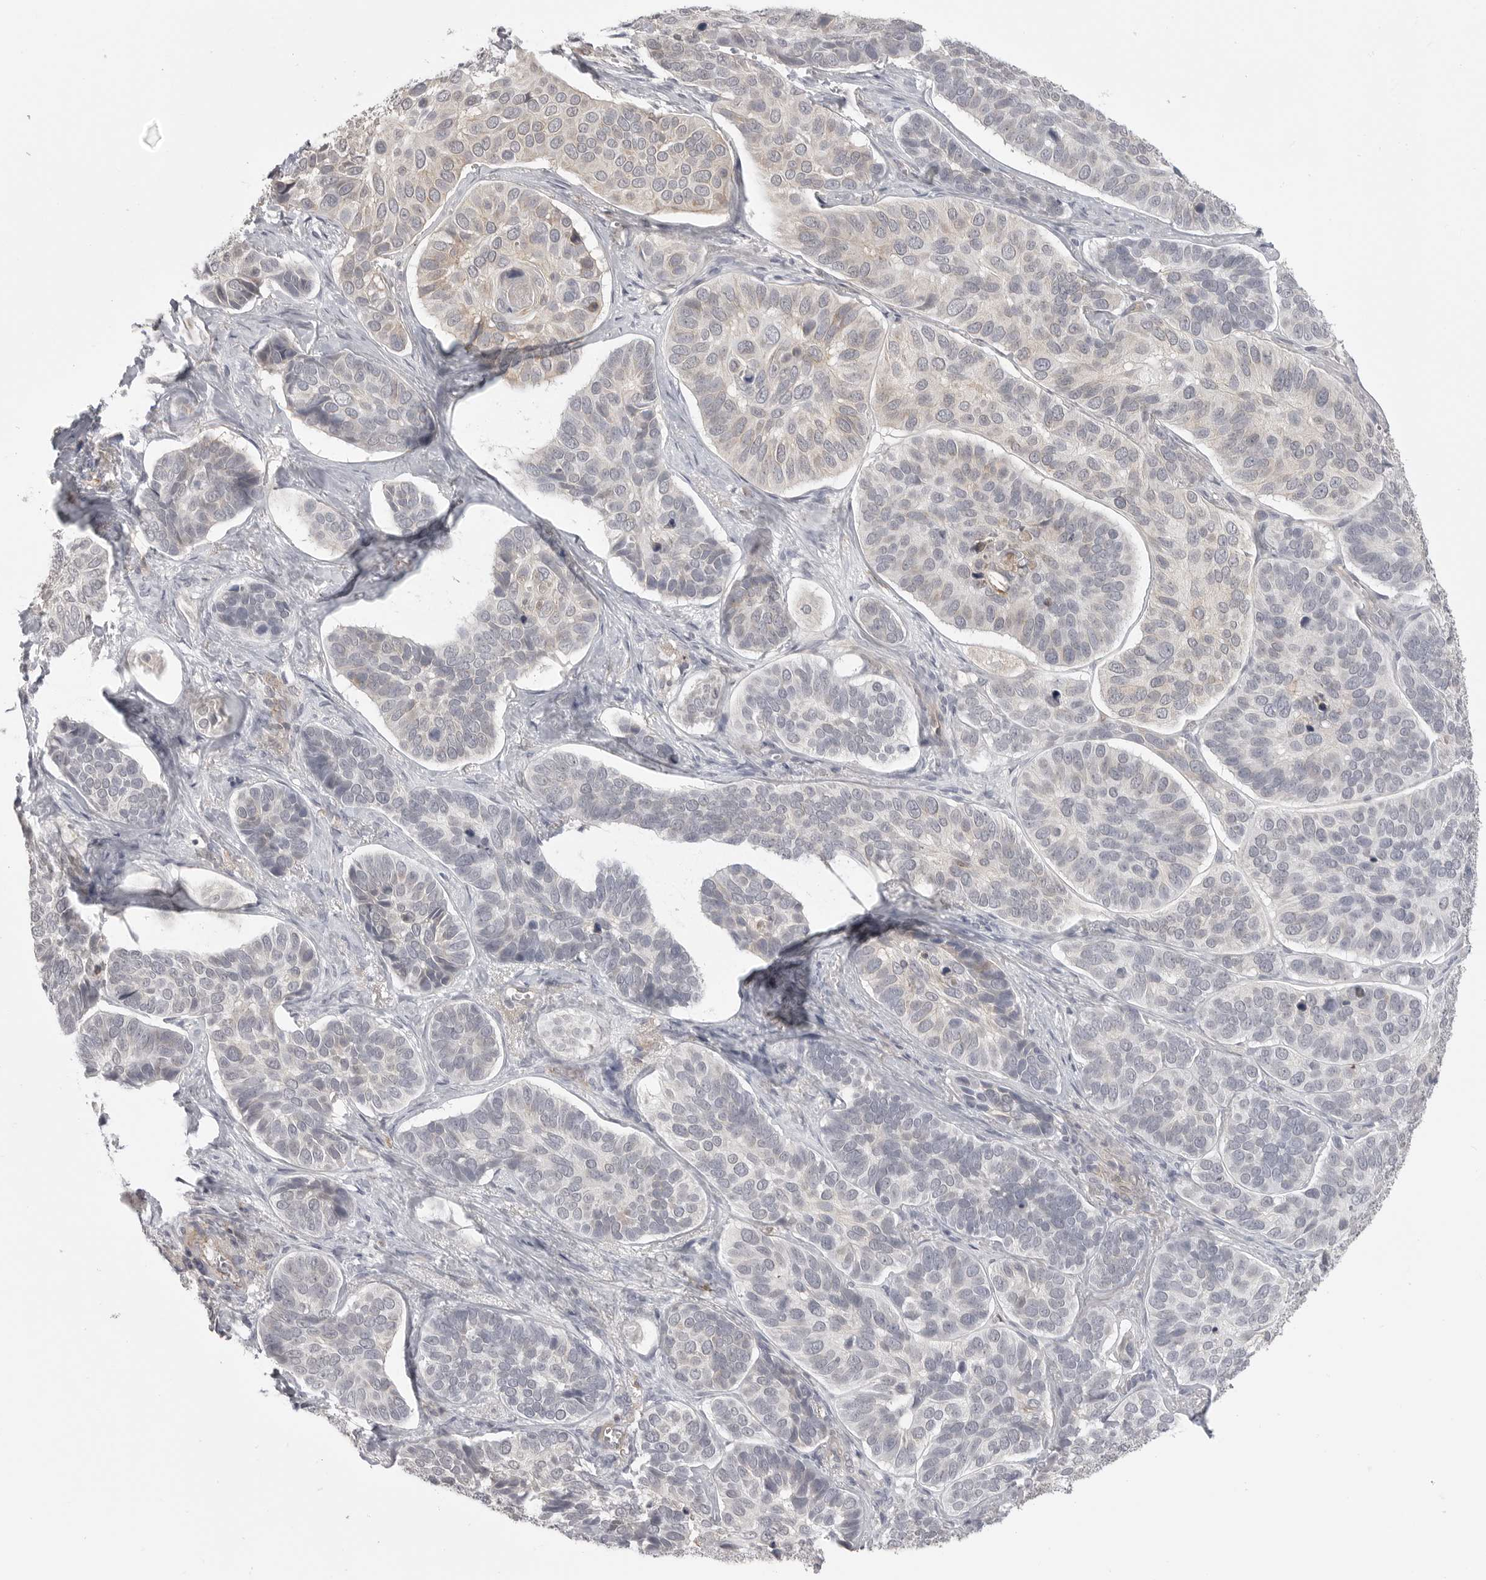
{"staining": {"intensity": "negative", "quantity": "none", "location": "none"}, "tissue": "skin cancer", "cell_type": "Tumor cells", "image_type": "cancer", "snomed": [{"axis": "morphology", "description": "Basal cell carcinoma"}, {"axis": "topography", "description": "Skin"}], "caption": "Tumor cells are negative for protein expression in human skin cancer. (Stains: DAB immunohistochemistry (IHC) with hematoxylin counter stain, Microscopy: brightfield microscopy at high magnification).", "gene": "IFNGR1", "patient": {"sex": "male", "age": 62}}